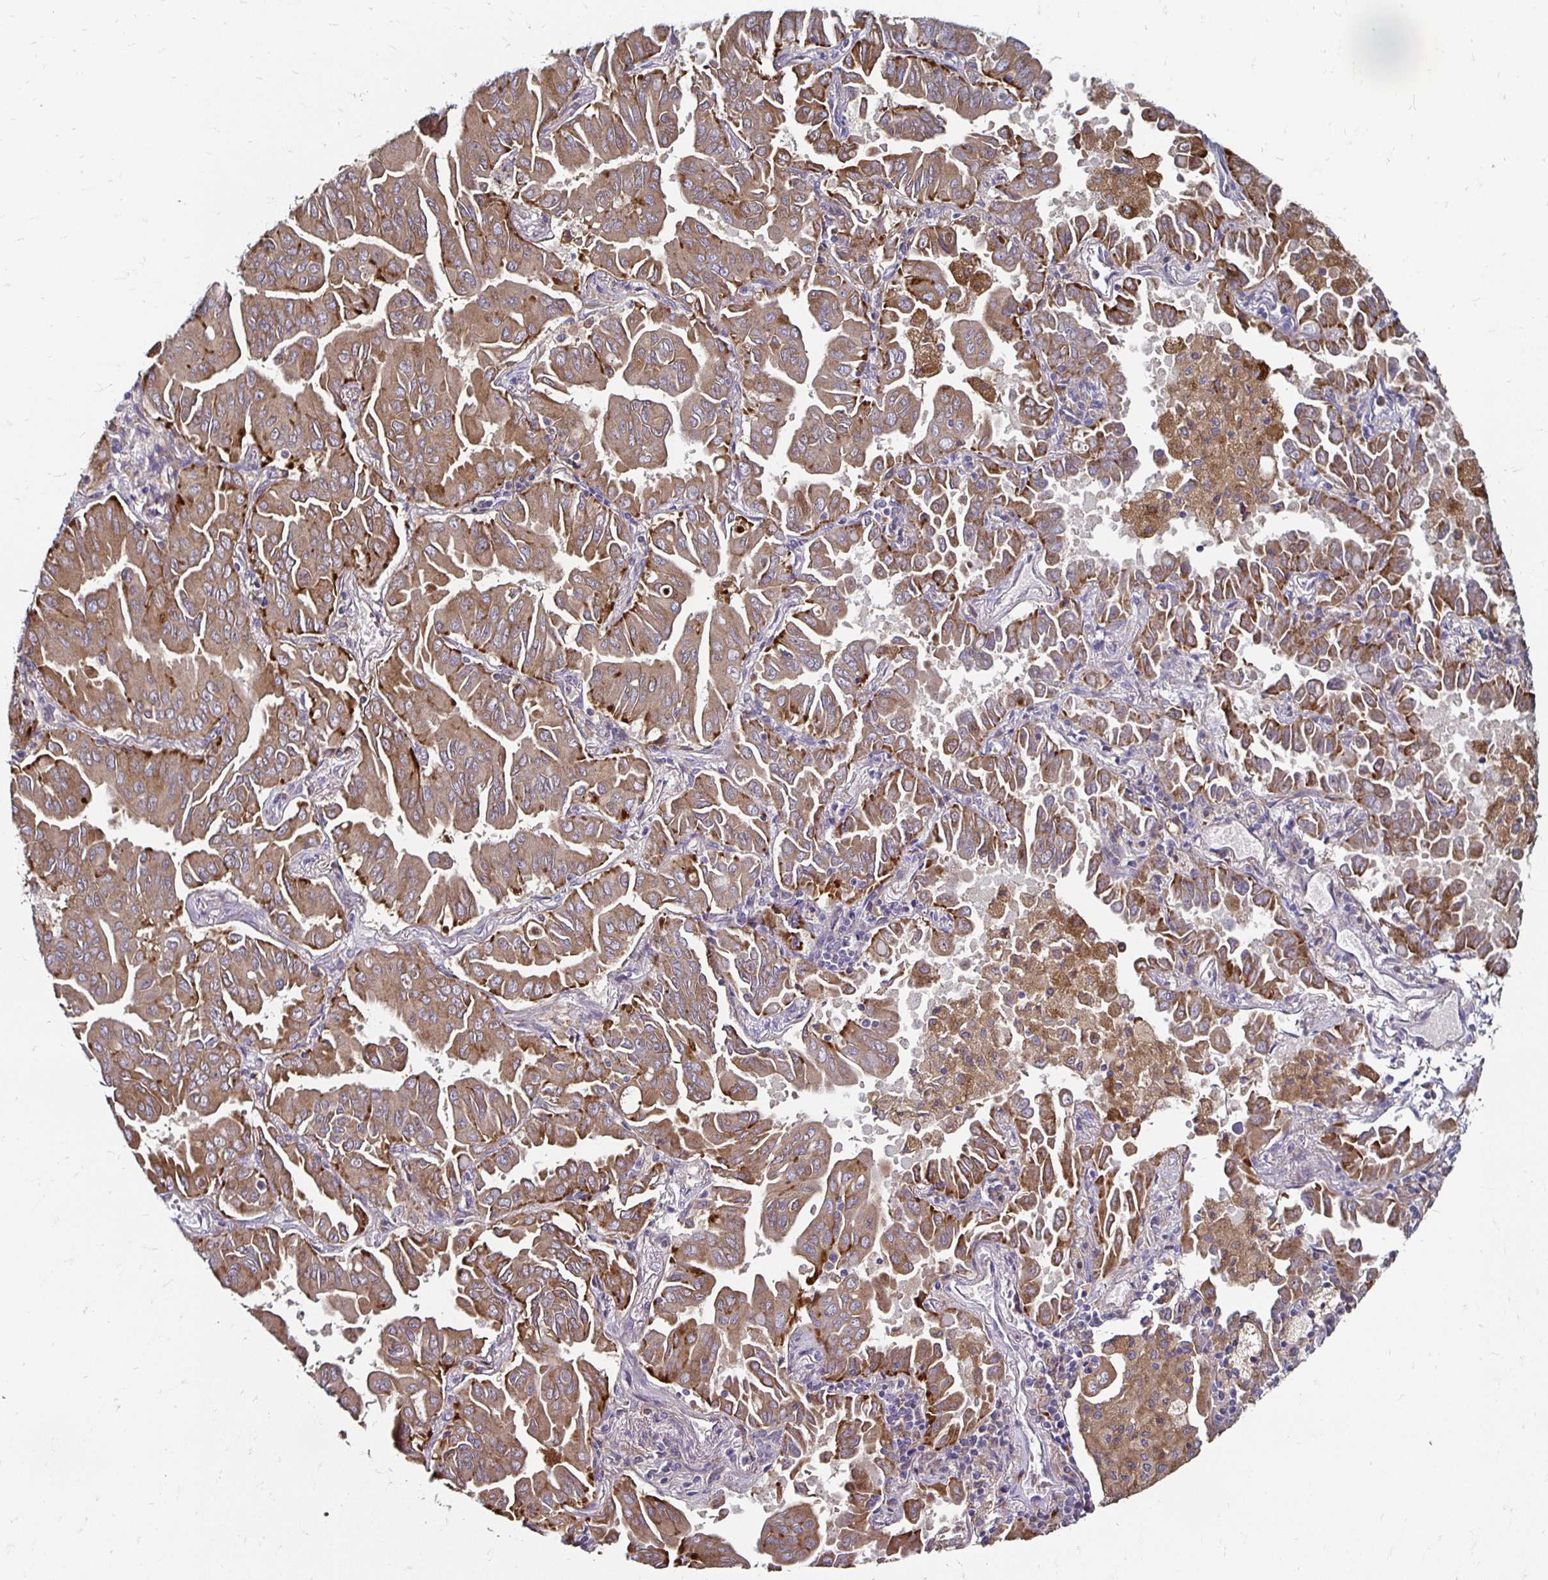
{"staining": {"intensity": "moderate", "quantity": ">75%", "location": "cytoplasmic/membranous"}, "tissue": "lung cancer", "cell_type": "Tumor cells", "image_type": "cancer", "snomed": [{"axis": "morphology", "description": "Adenocarcinoma, NOS"}, {"axis": "topography", "description": "Lung"}], "caption": "A photomicrograph of human adenocarcinoma (lung) stained for a protein shows moderate cytoplasmic/membranous brown staining in tumor cells.", "gene": "NCSTN", "patient": {"sex": "male", "age": 64}}